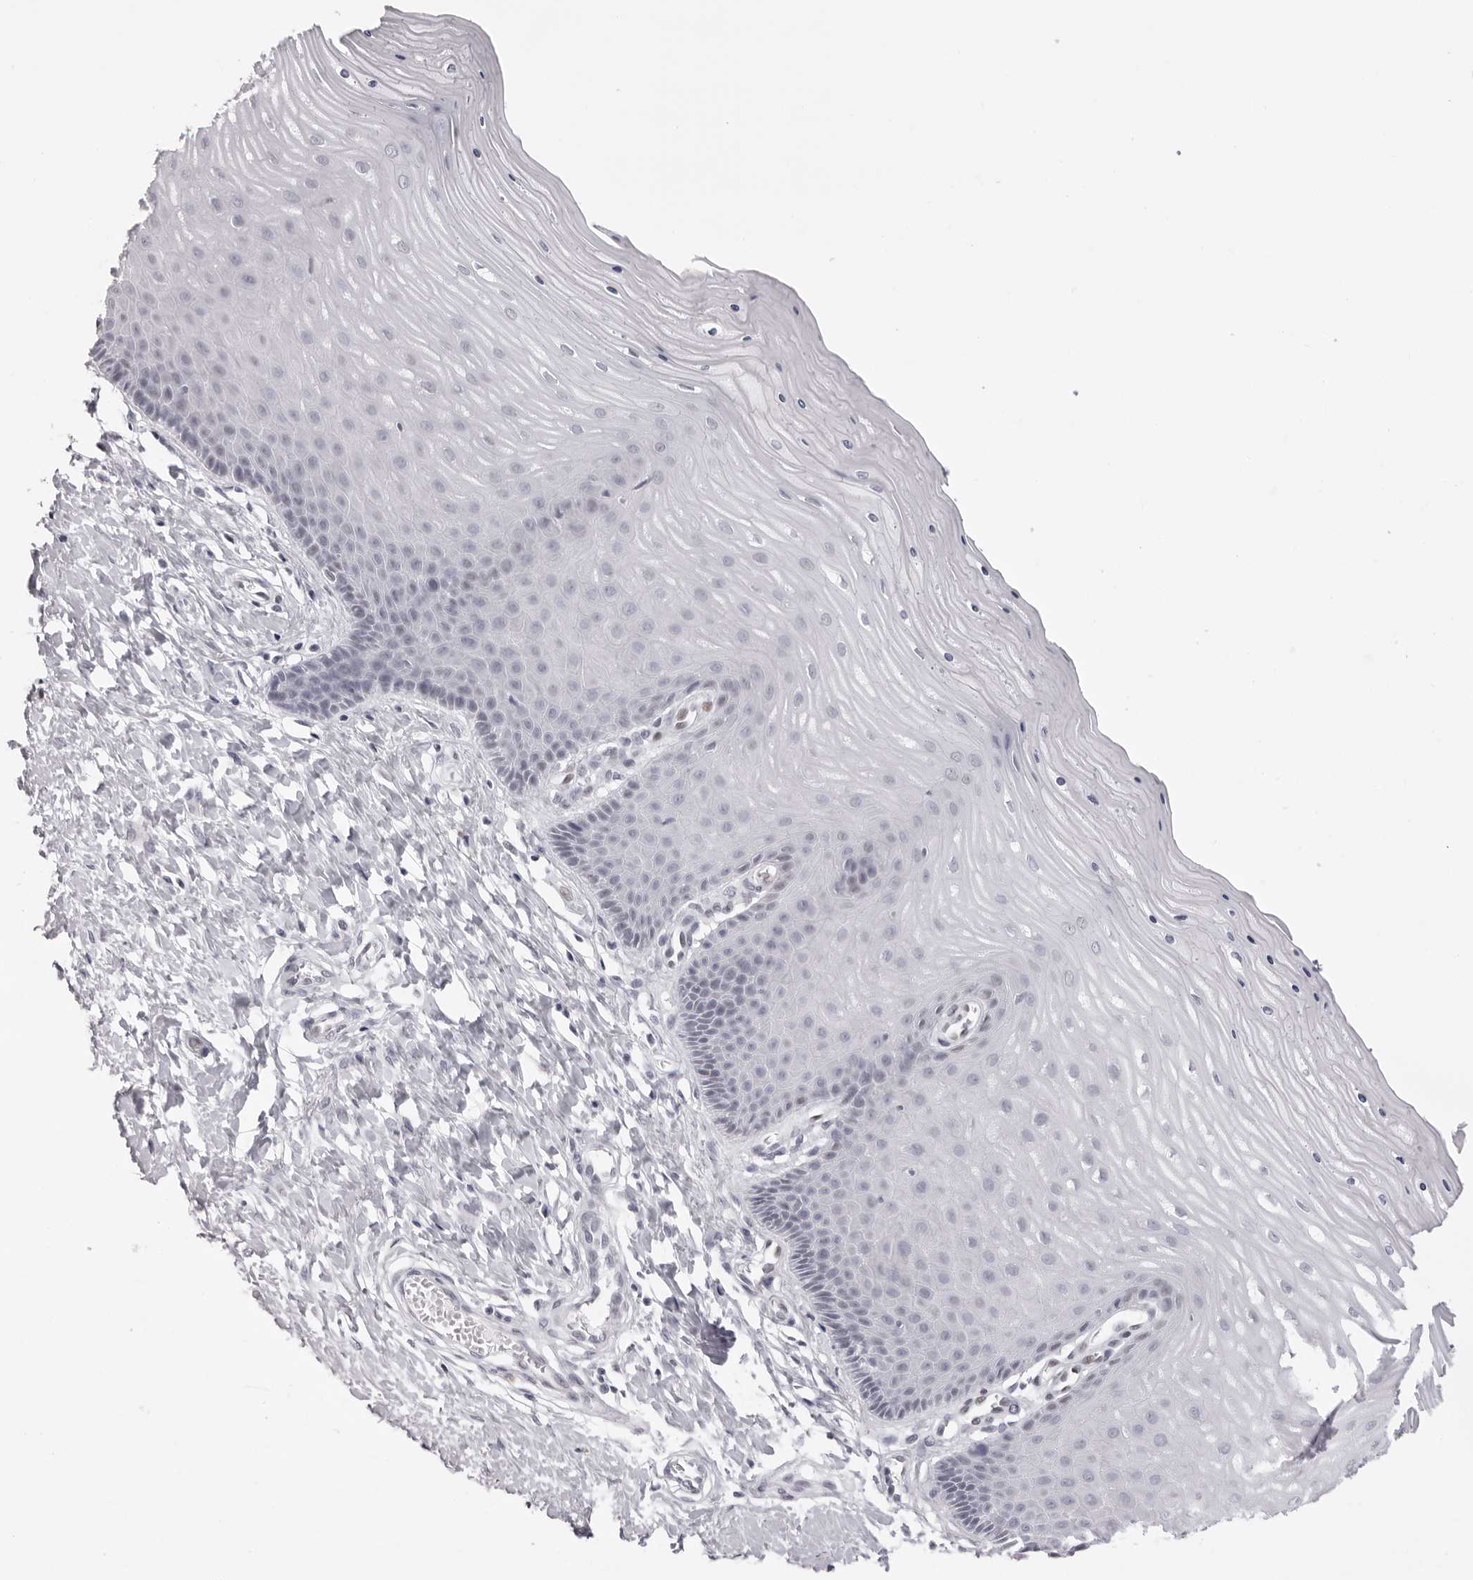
{"staining": {"intensity": "negative", "quantity": "none", "location": "none"}, "tissue": "cervix", "cell_type": "Glandular cells", "image_type": "normal", "snomed": [{"axis": "morphology", "description": "Normal tissue, NOS"}, {"axis": "topography", "description": "Cervix"}], "caption": "Immunohistochemical staining of normal cervix reveals no significant expression in glandular cells.", "gene": "MAFK", "patient": {"sex": "female", "age": 55}}